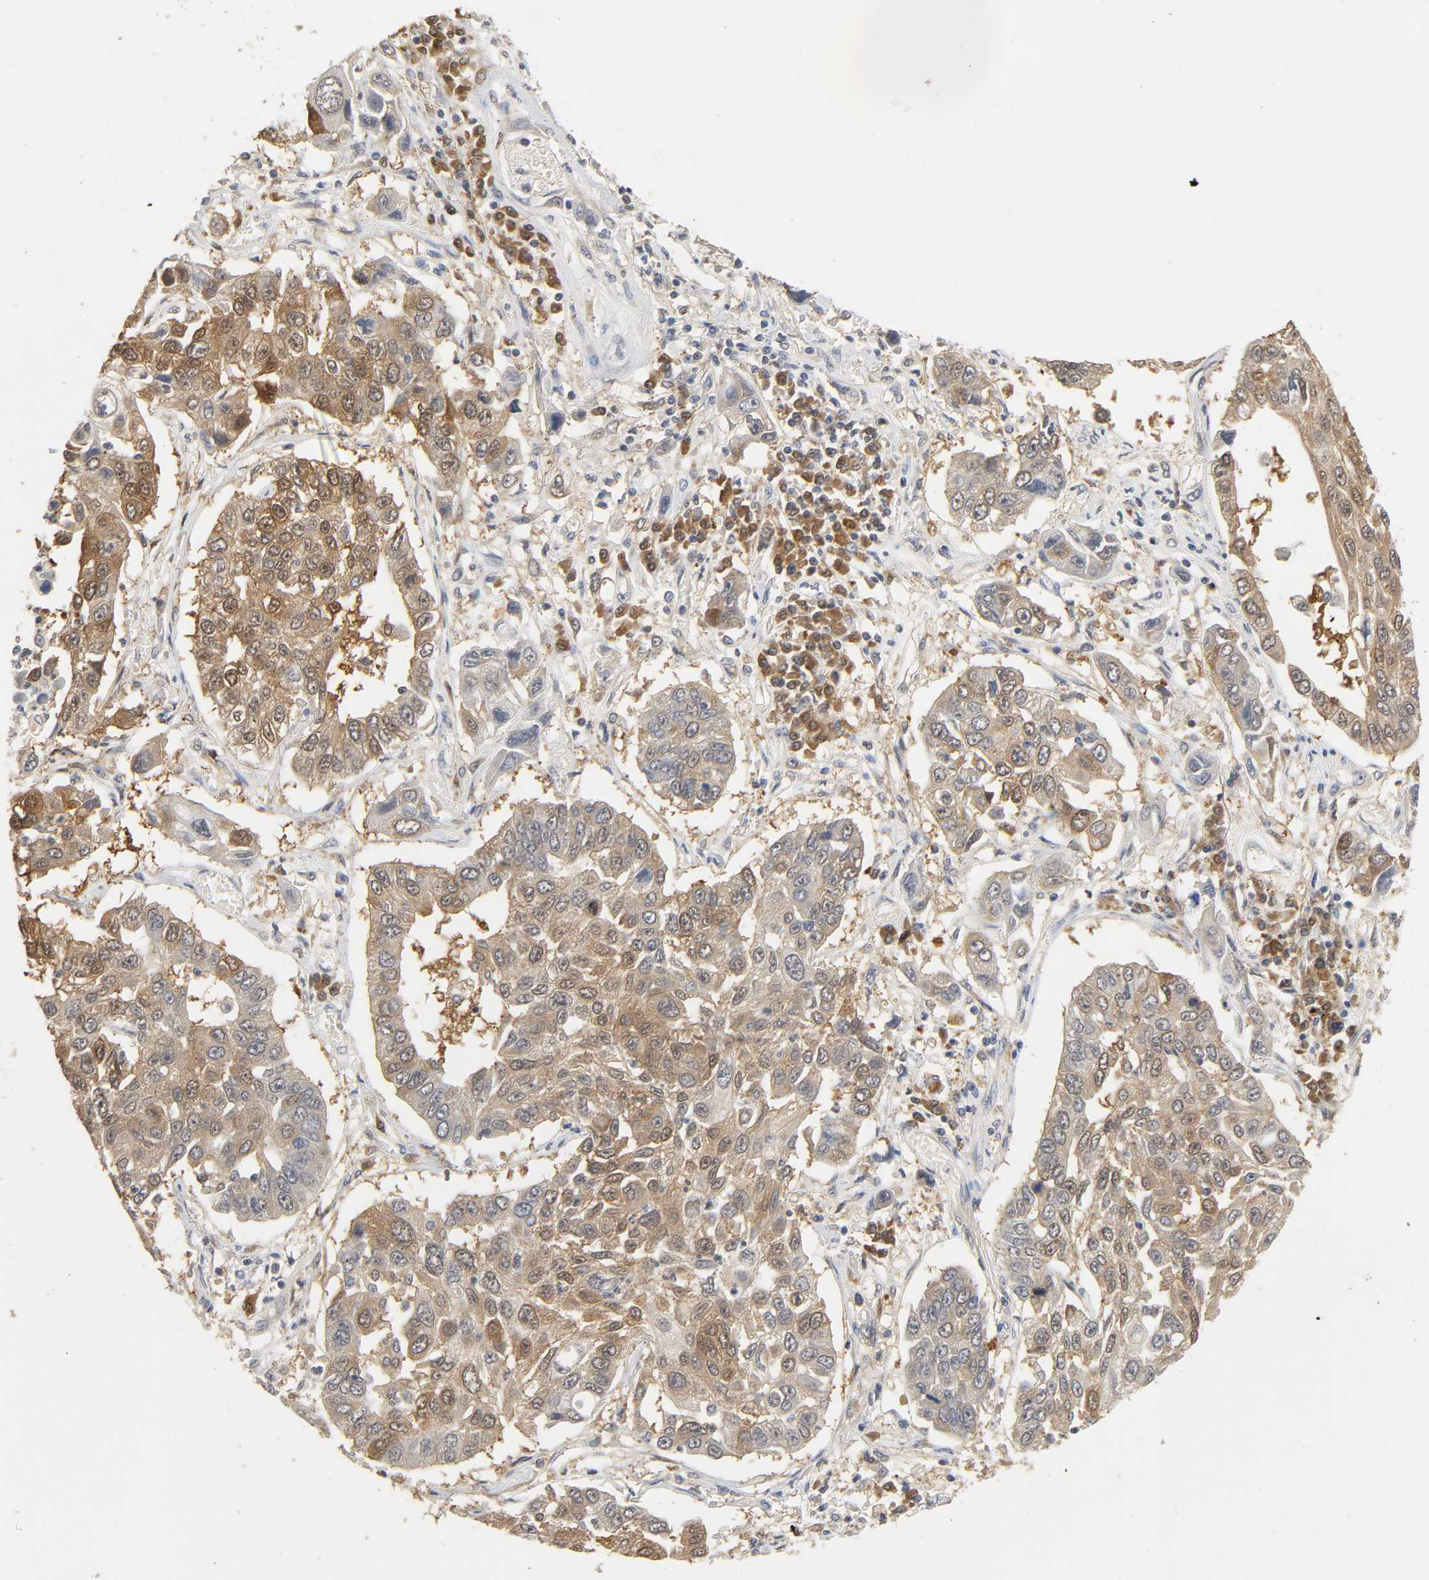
{"staining": {"intensity": "strong", "quantity": ">75%", "location": "cytoplasmic/membranous,nuclear"}, "tissue": "lung cancer", "cell_type": "Tumor cells", "image_type": "cancer", "snomed": [{"axis": "morphology", "description": "Squamous cell carcinoma, NOS"}, {"axis": "topography", "description": "Lung"}], "caption": "DAB immunohistochemical staining of human squamous cell carcinoma (lung) shows strong cytoplasmic/membranous and nuclear protein staining in approximately >75% of tumor cells.", "gene": "MIF", "patient": {"sex": "male", "age": 71}}